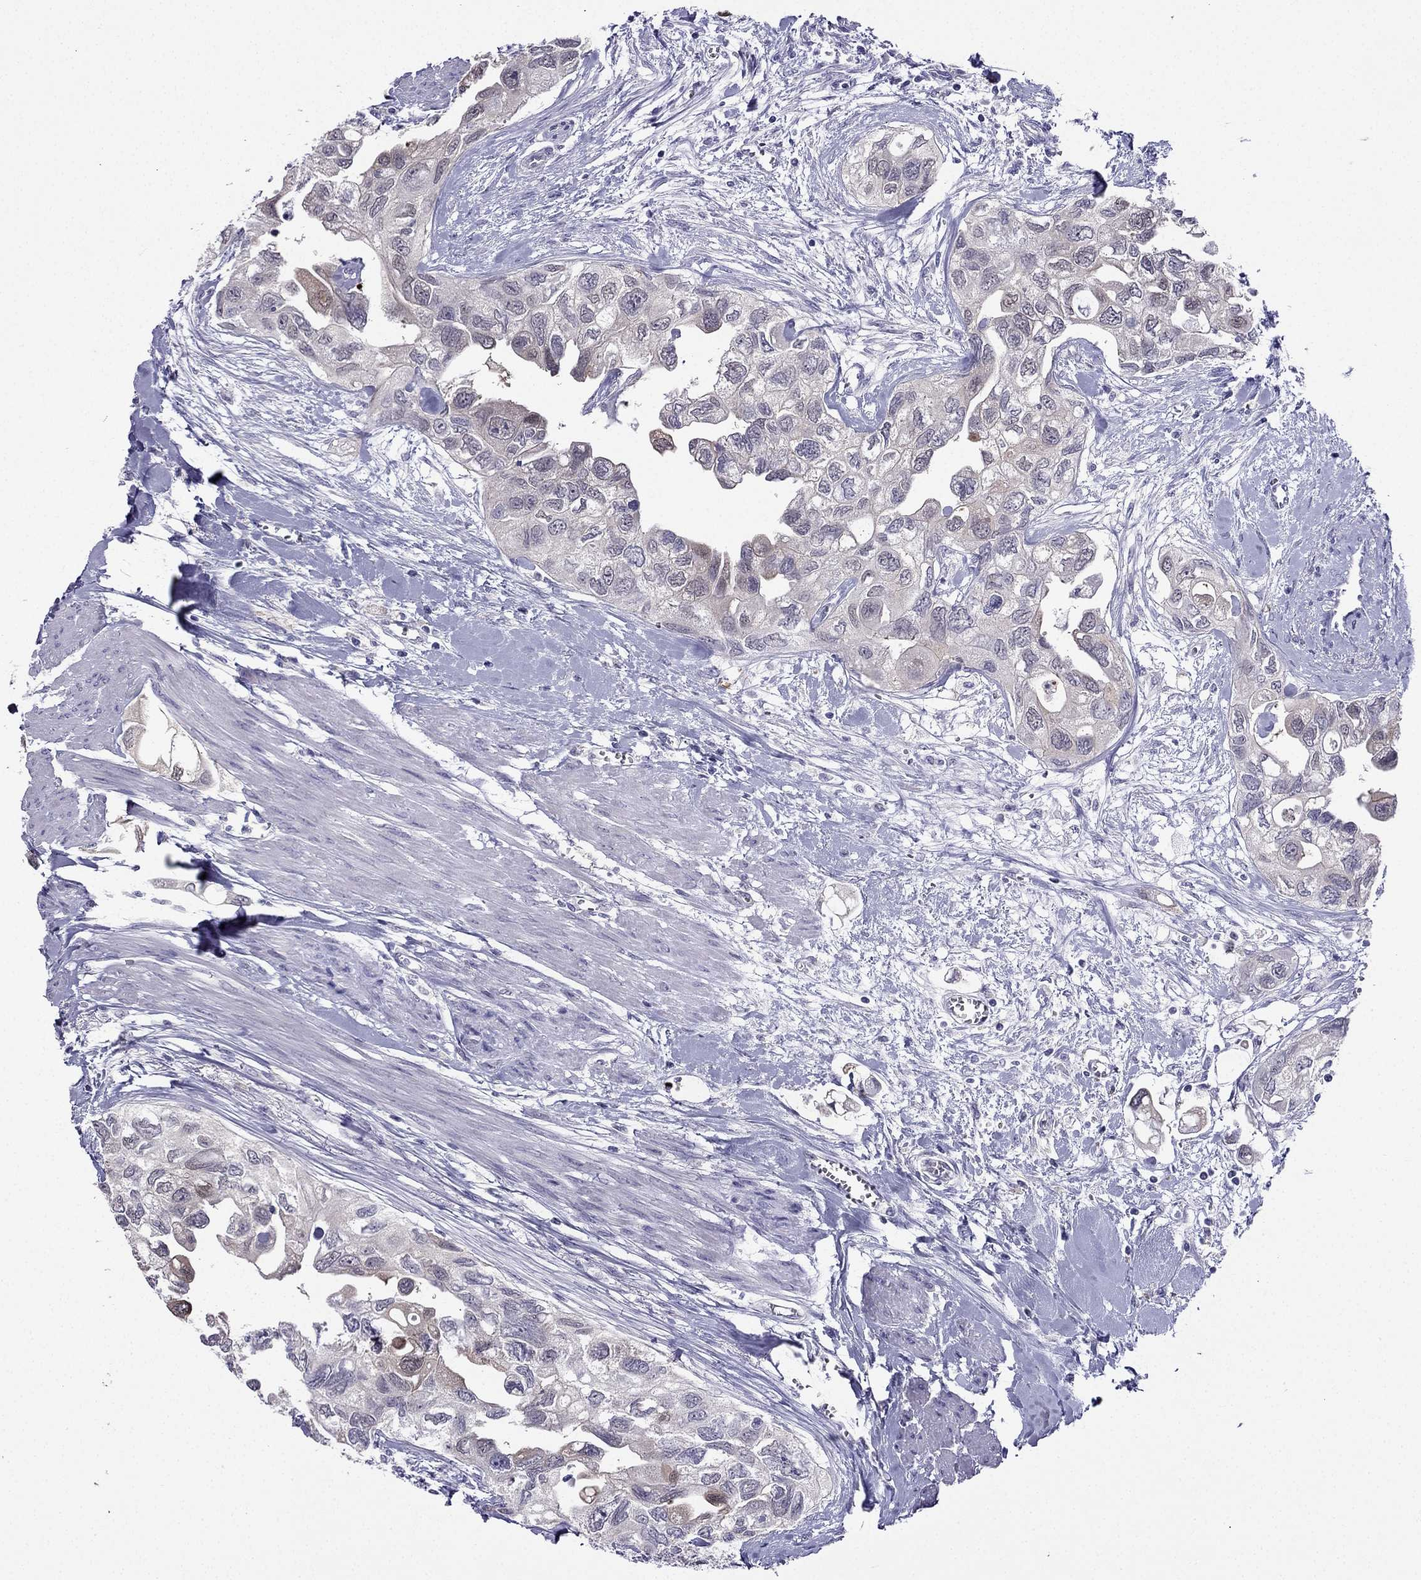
{"staining": {"intensity": "negative", "quantity": "none", "location": "none"}, "tissue": "urothelial cancer", "cell_type": "Tumor cells", "image_type": "cancer", "snomed": [{"axis": "morphology", "description": "Urothelial carcinoma, High grade"}, {"axis": "topography", "description": "Urinary bladder"}], "caption": "This is an IHC histopathology image of human urothelial cancer. There is no positivity in tumor cells.", "gene": "KCNJ10", "patient": {"sex": "male", "age": 59}}